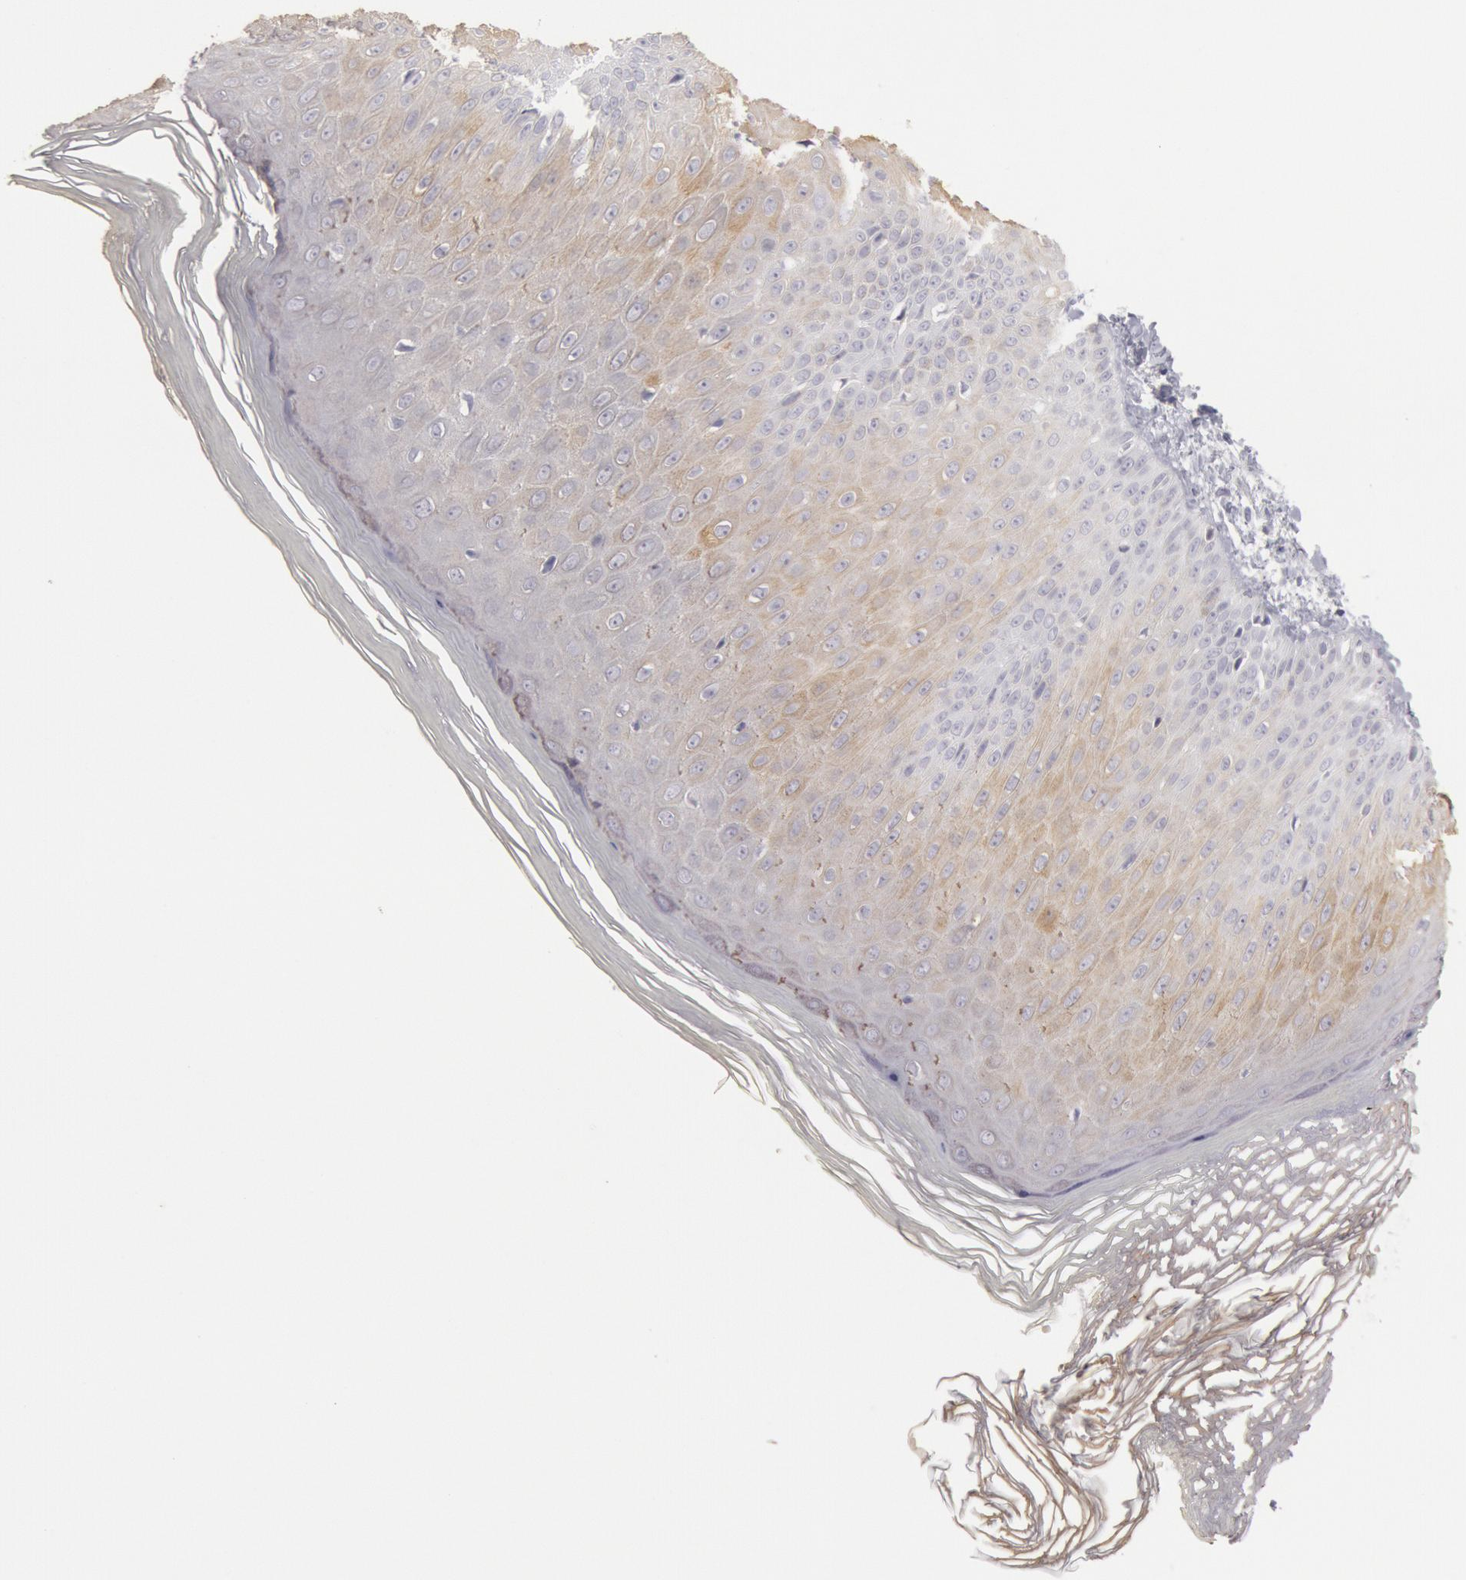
{"staining": {"intensity": "weak", "quantity": "25%-75%", "location": "cytoplasmic/membranous"}, "tissue": "skin", "cell_type": "Epidermal cells", "image_type": "normal", "snomed": [{"axis": "morphology", "description": "Normal tissue, NOS"}, {"axis": "morphology", "description": "Inflammation, NOS"}, {"axis": "topography", "description": "Soft tissue"}, {"axis": "topography", "description": "Anal"}], "caption": "Immunohistochemistry (DAB) staining of unremarkable skin shows weak cytoplasmic/membranous protein positivity in about 25%-75% of epidermal cells. Using DAB (brown) and hematoxylin (blue) stains, captured at high magnification using brightfield microscopy.", "gene": "KRT16", "patient": {"sex": "female", "age": 15}}